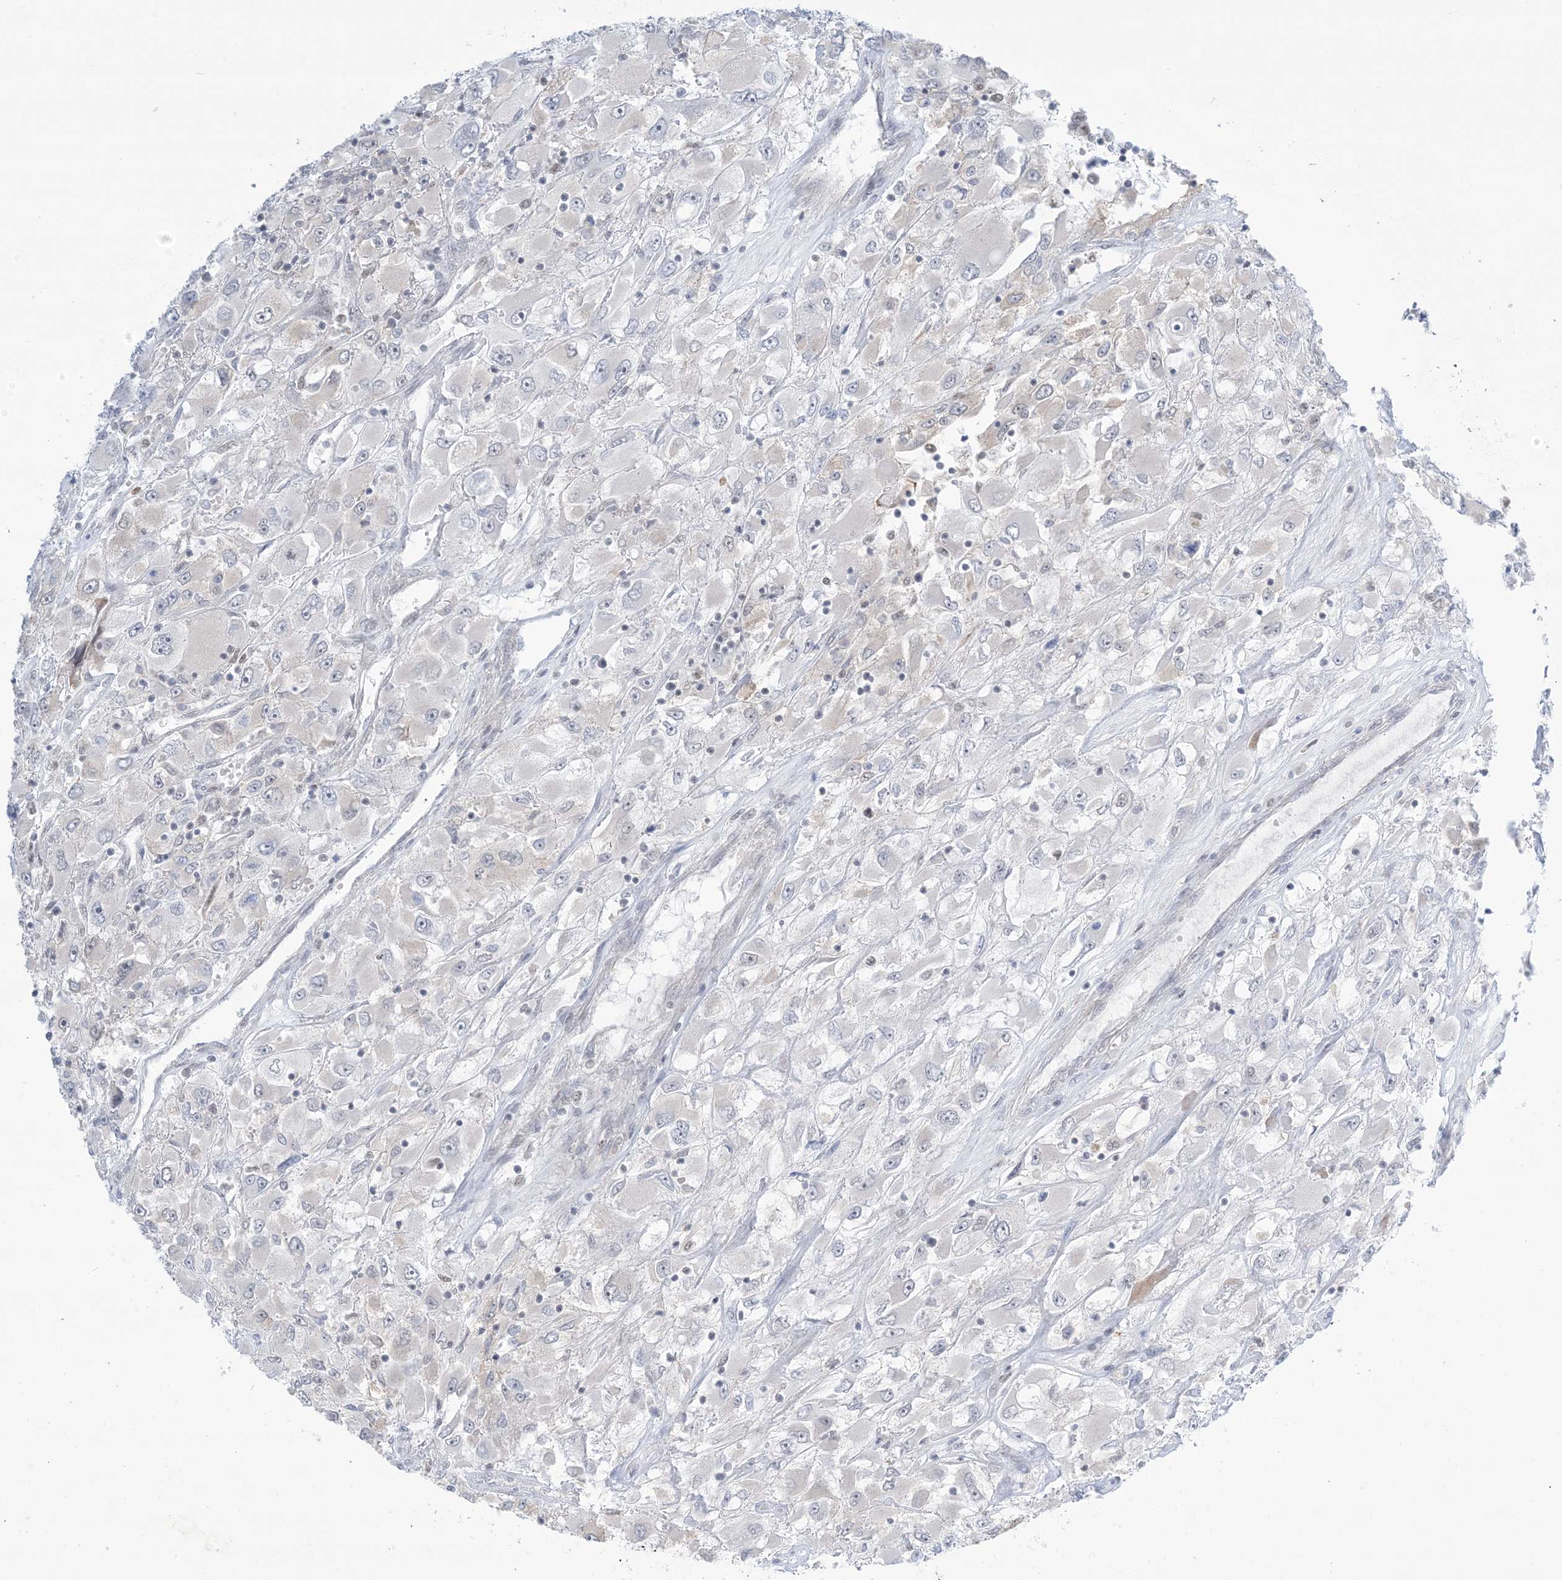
{"staining": {"intensity": "negative", "quantity": "none", "location": "none"}, "tissue": "renal cancer", "cell_type": "Tumor cells", "image_type": "cancer", "snomed": [{"axis": "morphology", "description": "Adenocarcinoma, NOS"}, {"axis": "topography", "description": "Kidney"}], "caption": "A micrograph of adenocarcinoma (renal) stained for a protein displays no brown staining in tumor cells.", "gene": "TFPT", "patient": {"sex": "female", "age": 52}}